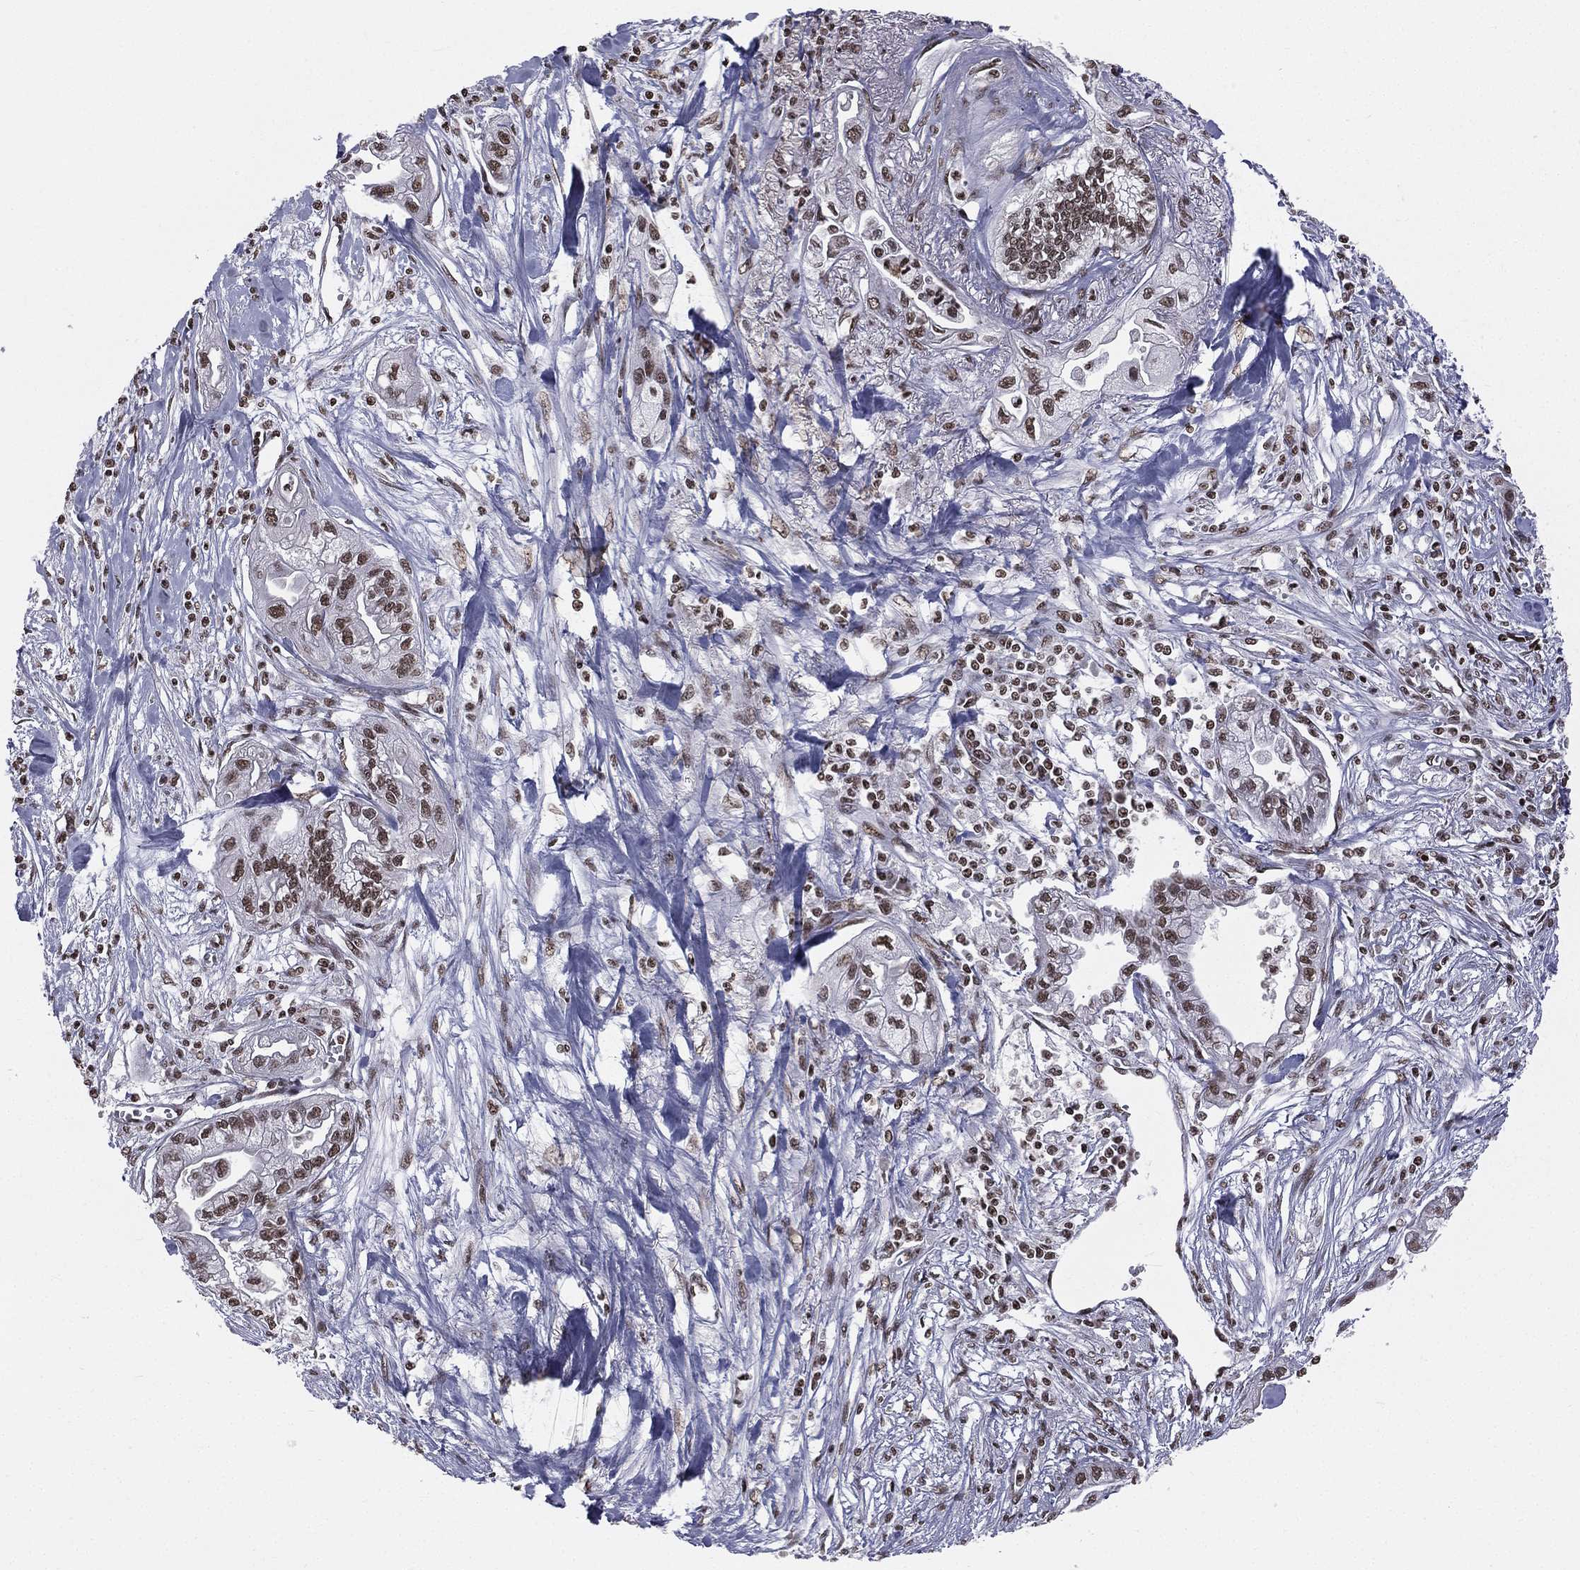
{"staining": {"intensity": "moderate", "quantity": ">75%", "location": "nuclear"}, "tissue": "pancreatic cancer", "cell_type": "Tumor cells", "image_type": "cancer", "snomed": [{"axis": "morphology", "description": "Adenocarcinoma, NOS"}, {"axis": "topography", "description": "Pancreas"}], "caption": "A histopathology image of pancreatic cancer (adenocarcinoma) stained for a protein demonstrates moderate nuclear brown staining in tumor cells. (DAB IHC with brightfield microscopy, high magnification).", "gene": "RFX7", "patient": {"sex": "male", "age": 70}}